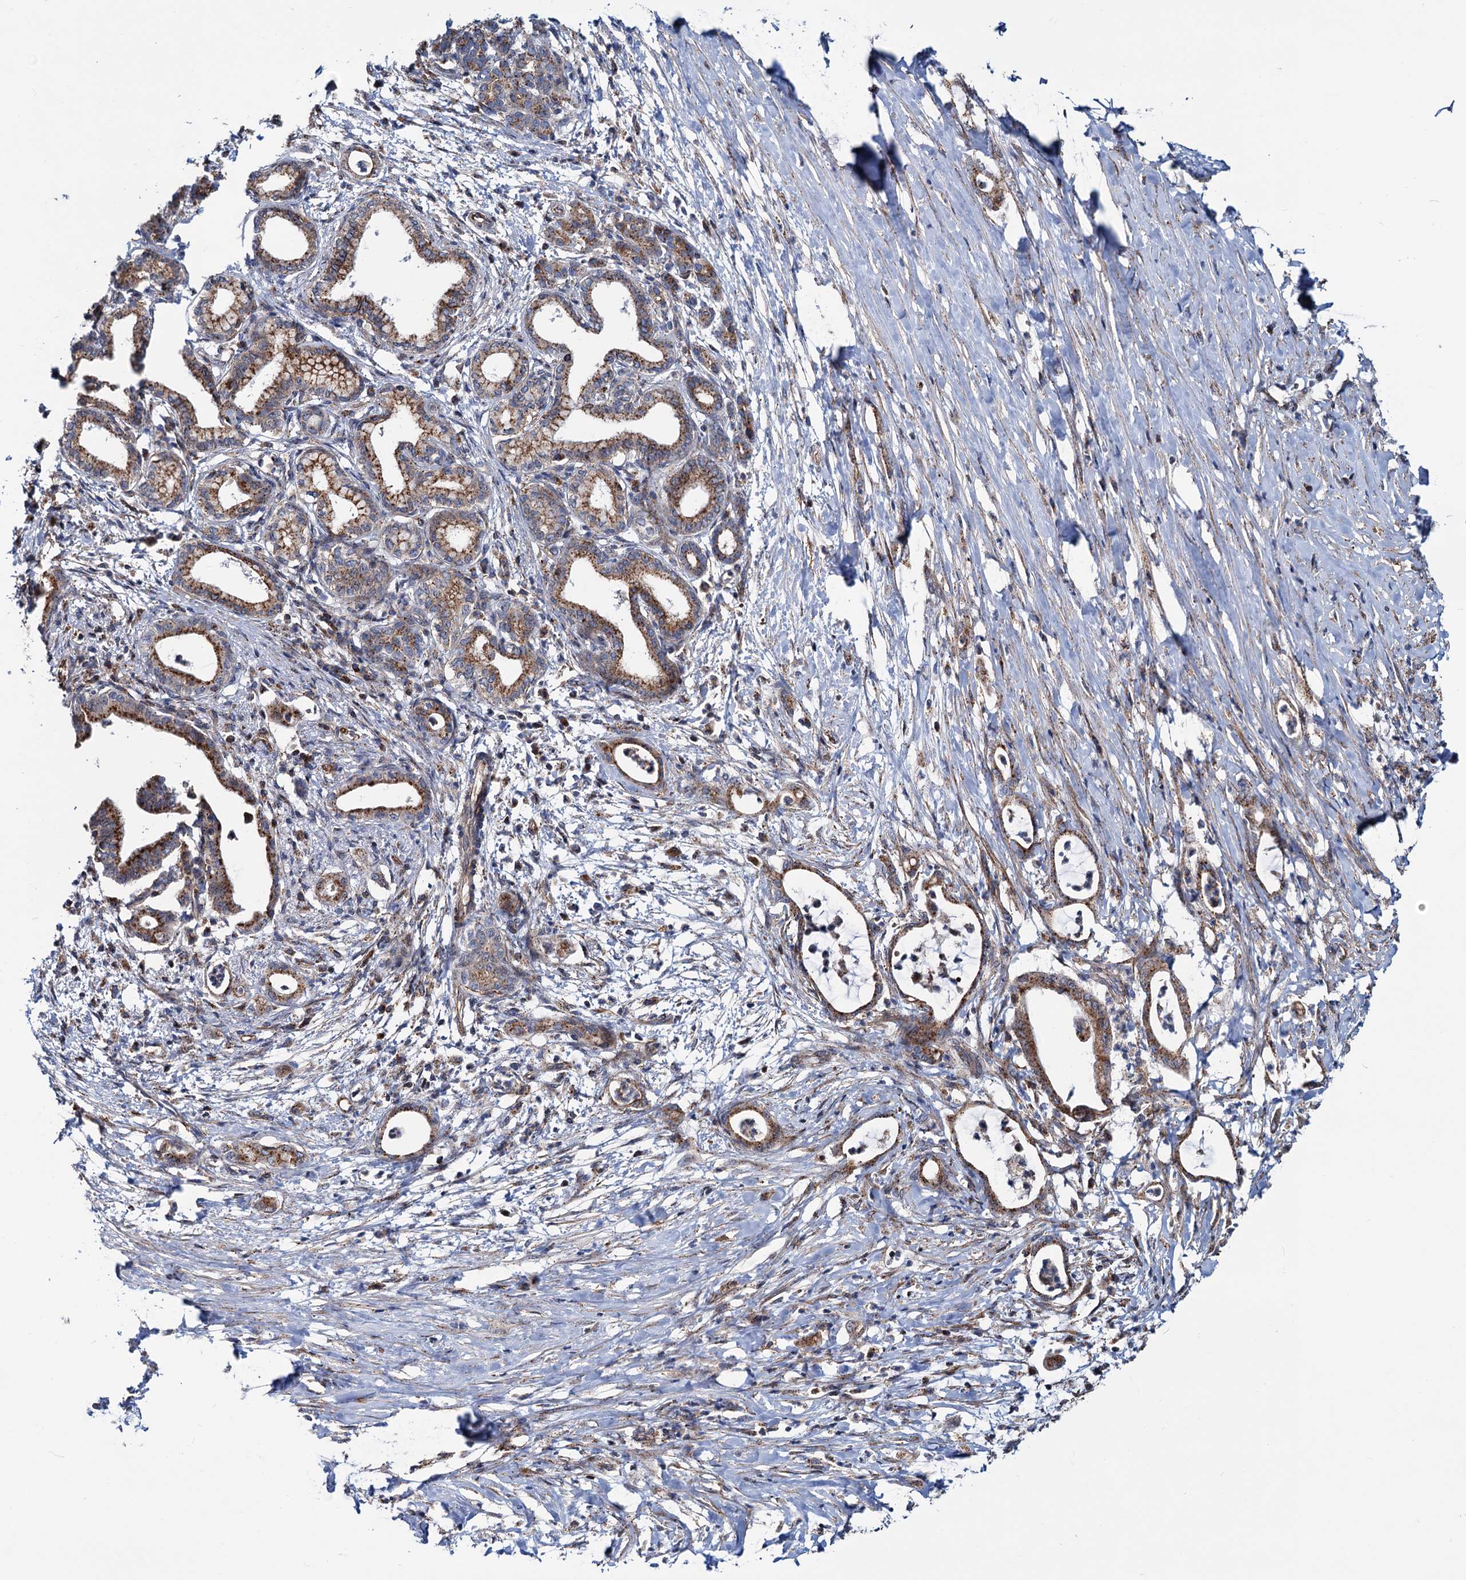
{"staining": {"intensity": "moderate", "quantity": ">75%", "location": "cytoplasmic/membranous"}, "tissue": "pancreatic cancer", "cell_type": "Tumor cells", "image_type": "cancer", "snomed": [{"axis": "morphology", "description": "Adenocarcinoma, NOS"}, {"axis": "topography", "description": "Pancreas"}], "caption": "A high-resolution histopathology image shows immunohistochemistry staining of adenocarcinoma (pancreatic), which reveals moderate cytoplasmic/membranous staining in approximately >75% of tumor cells.", "gene": "PSEN1", "patient": {"sex": "female", "age": 55}}